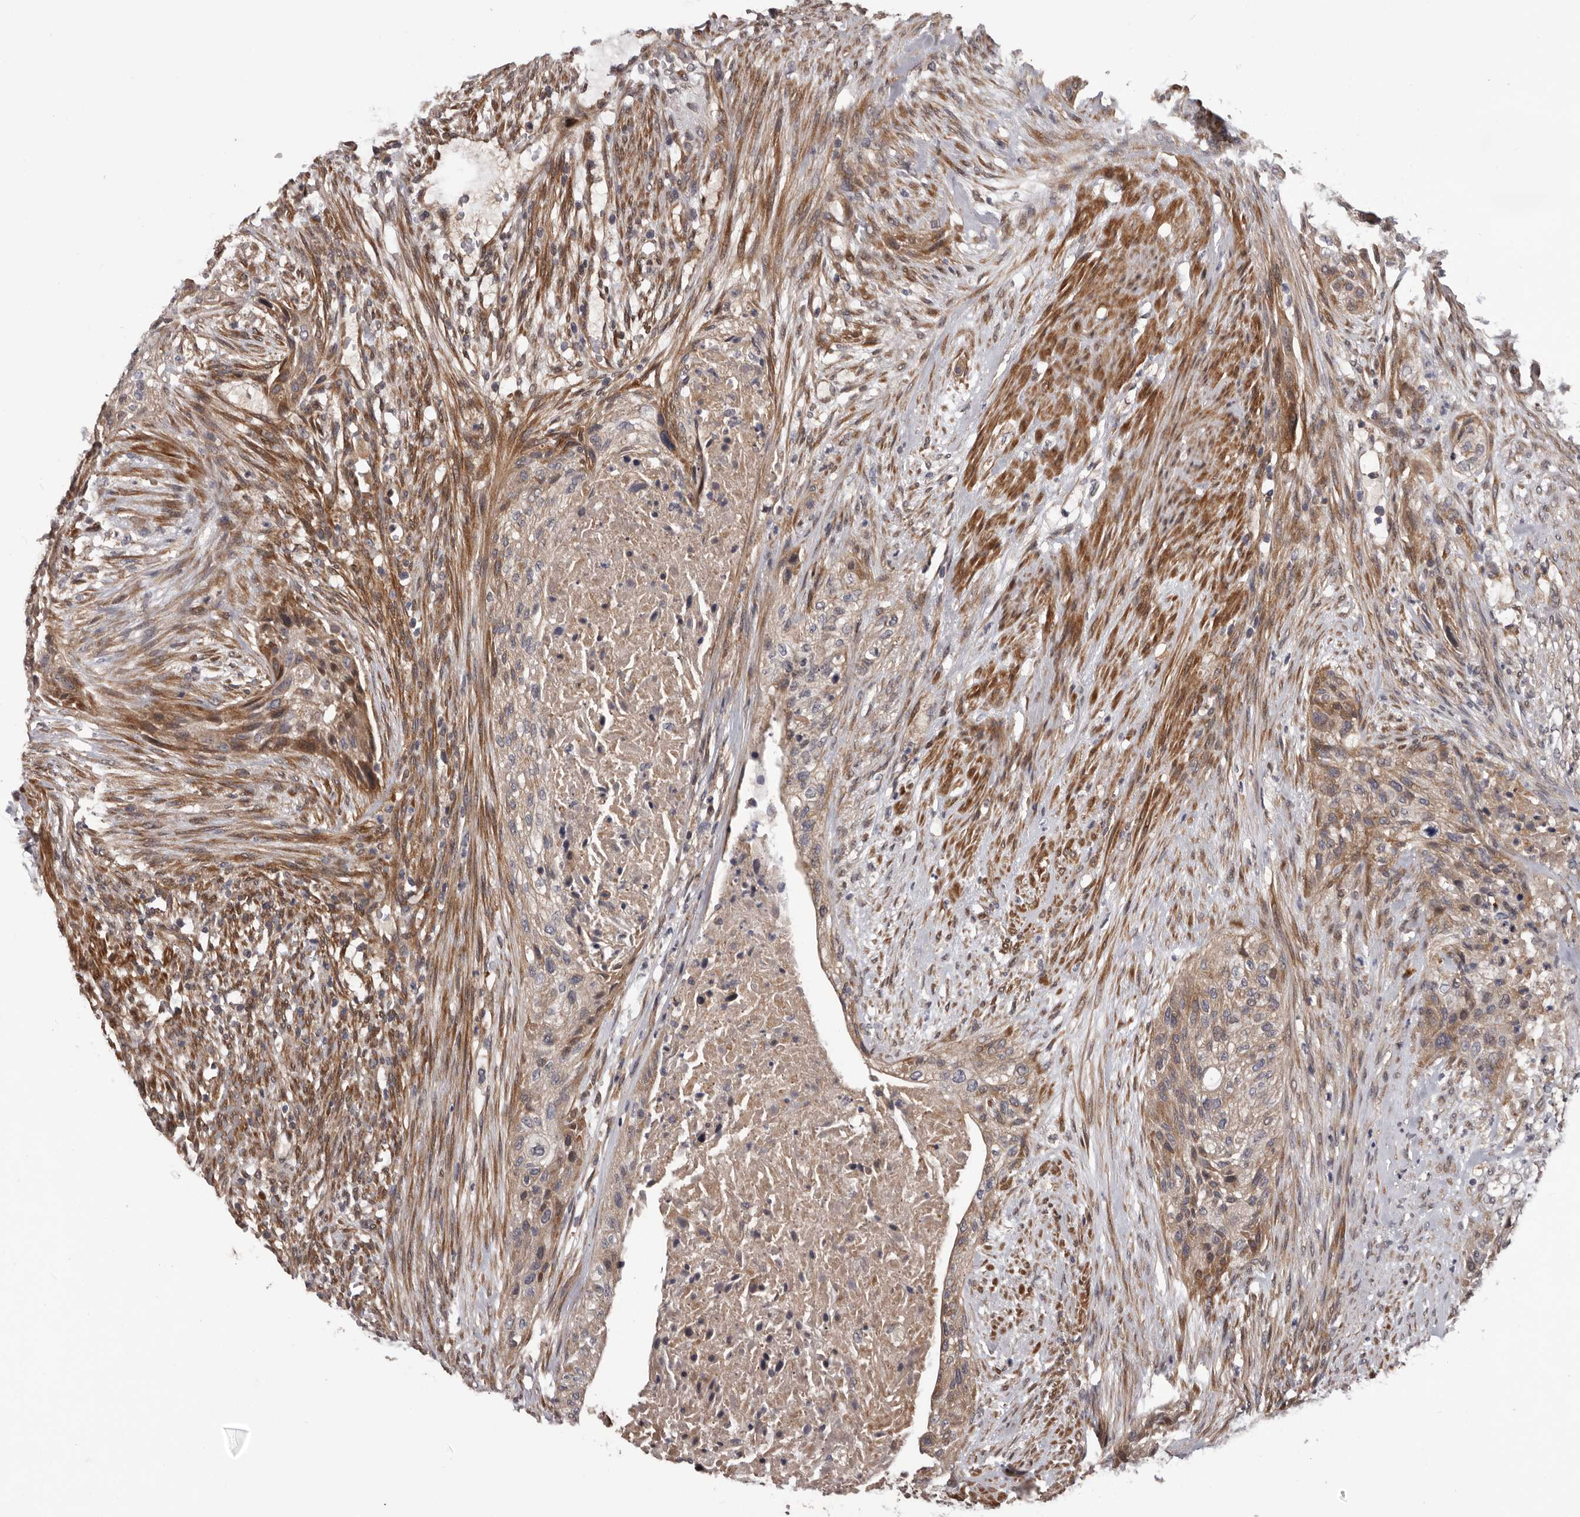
{"staining": {"intensity": "weak", "quantity": ">75%", "location": "cytoplasmic/membranous"}, "tissue": "urothelial cancer", "cell_type": "Tumor cells", "image_type": "cancer", "snomed": [{"axis": "morphology", "description": "Urothelial carcinoma, High grade"}, {"axis": "topography", "description": "Urinary bladder"}], "caption": "High-grade urothelial carcinoma stained with DAB (3,3'-diaminobenzidine) IHC displays low levels of weak cytoplasmic/membranous expression in approximately >75% of tumor cells. The staining is performed using DAB (3,3'-diaminobenzidine) brown chromogen to label protein expression. The nuclei are counter-stained blue using hematoxylin.", "gene": "PRKD1", "patient": {"sex": "male", "age": 35}}